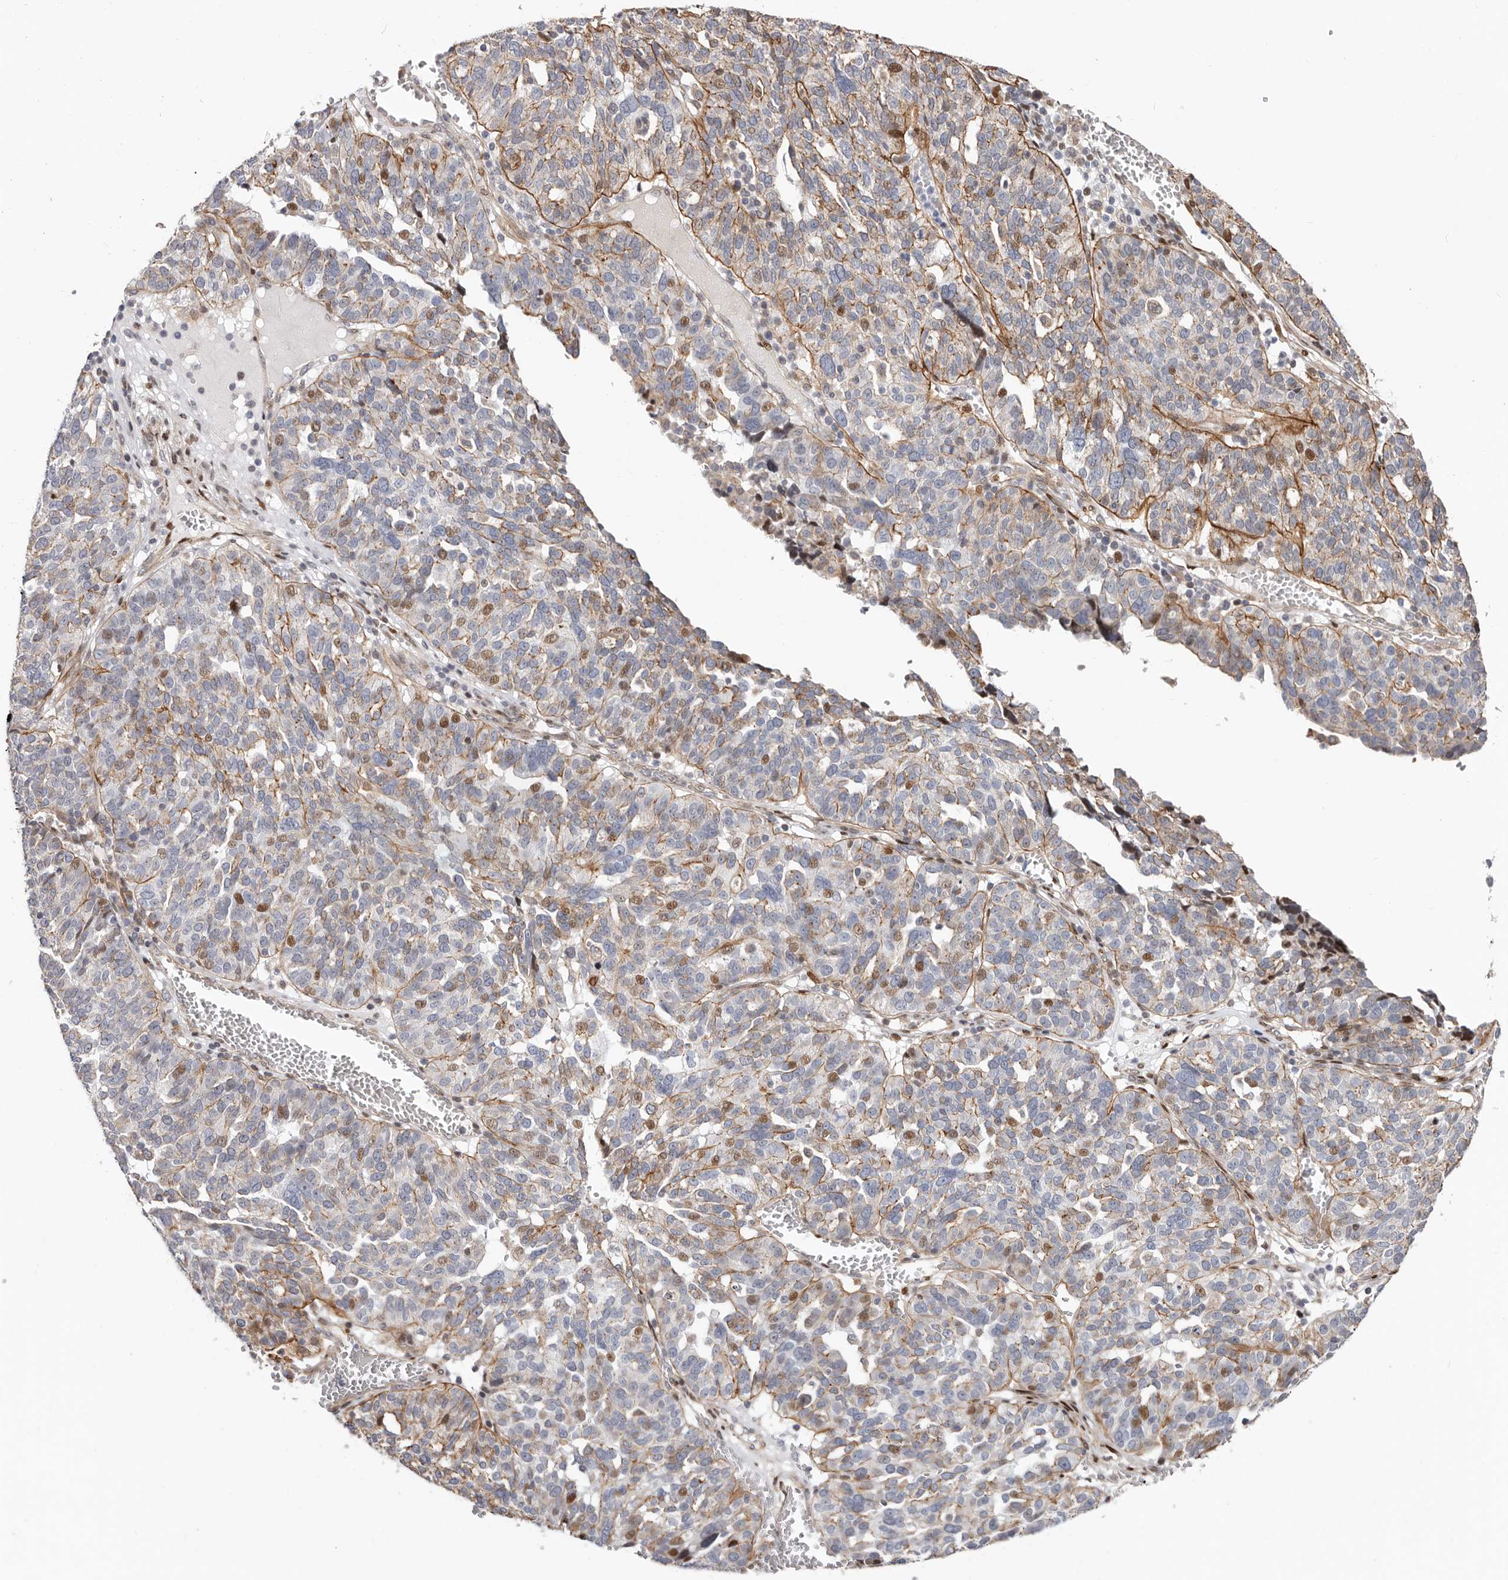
{"staining": {"intensity": "moderate", "quantity": "25%-75%", "location": "cytoplasmic/membranous,nuclear"}, "tissue": "ovarian cancer", "cell_type": "Tumor cells", "image_type": "cancer", "snomed": [{"axis": "morphology", "description": "Cystadenocarcinoma, serous, NOS"}, {"axis": "topography", "description": "Ovary"}], "caption": "The photomicrograph displays immunohistochemical staining of ovarian cancer (serous cystadenocarcinoma). There is moderate cytoplasmic/membranous and nuclear expression is present in approximately 25%-75% of tumor cells. The staining was performed using DAB (3,3'-diaminobenzidine), with brown indicating positive protein expression. Nuclei are stained blue with hematoxylin.", "gene": "EPHX3", "patient": {"sex": "female", "age": 59}}